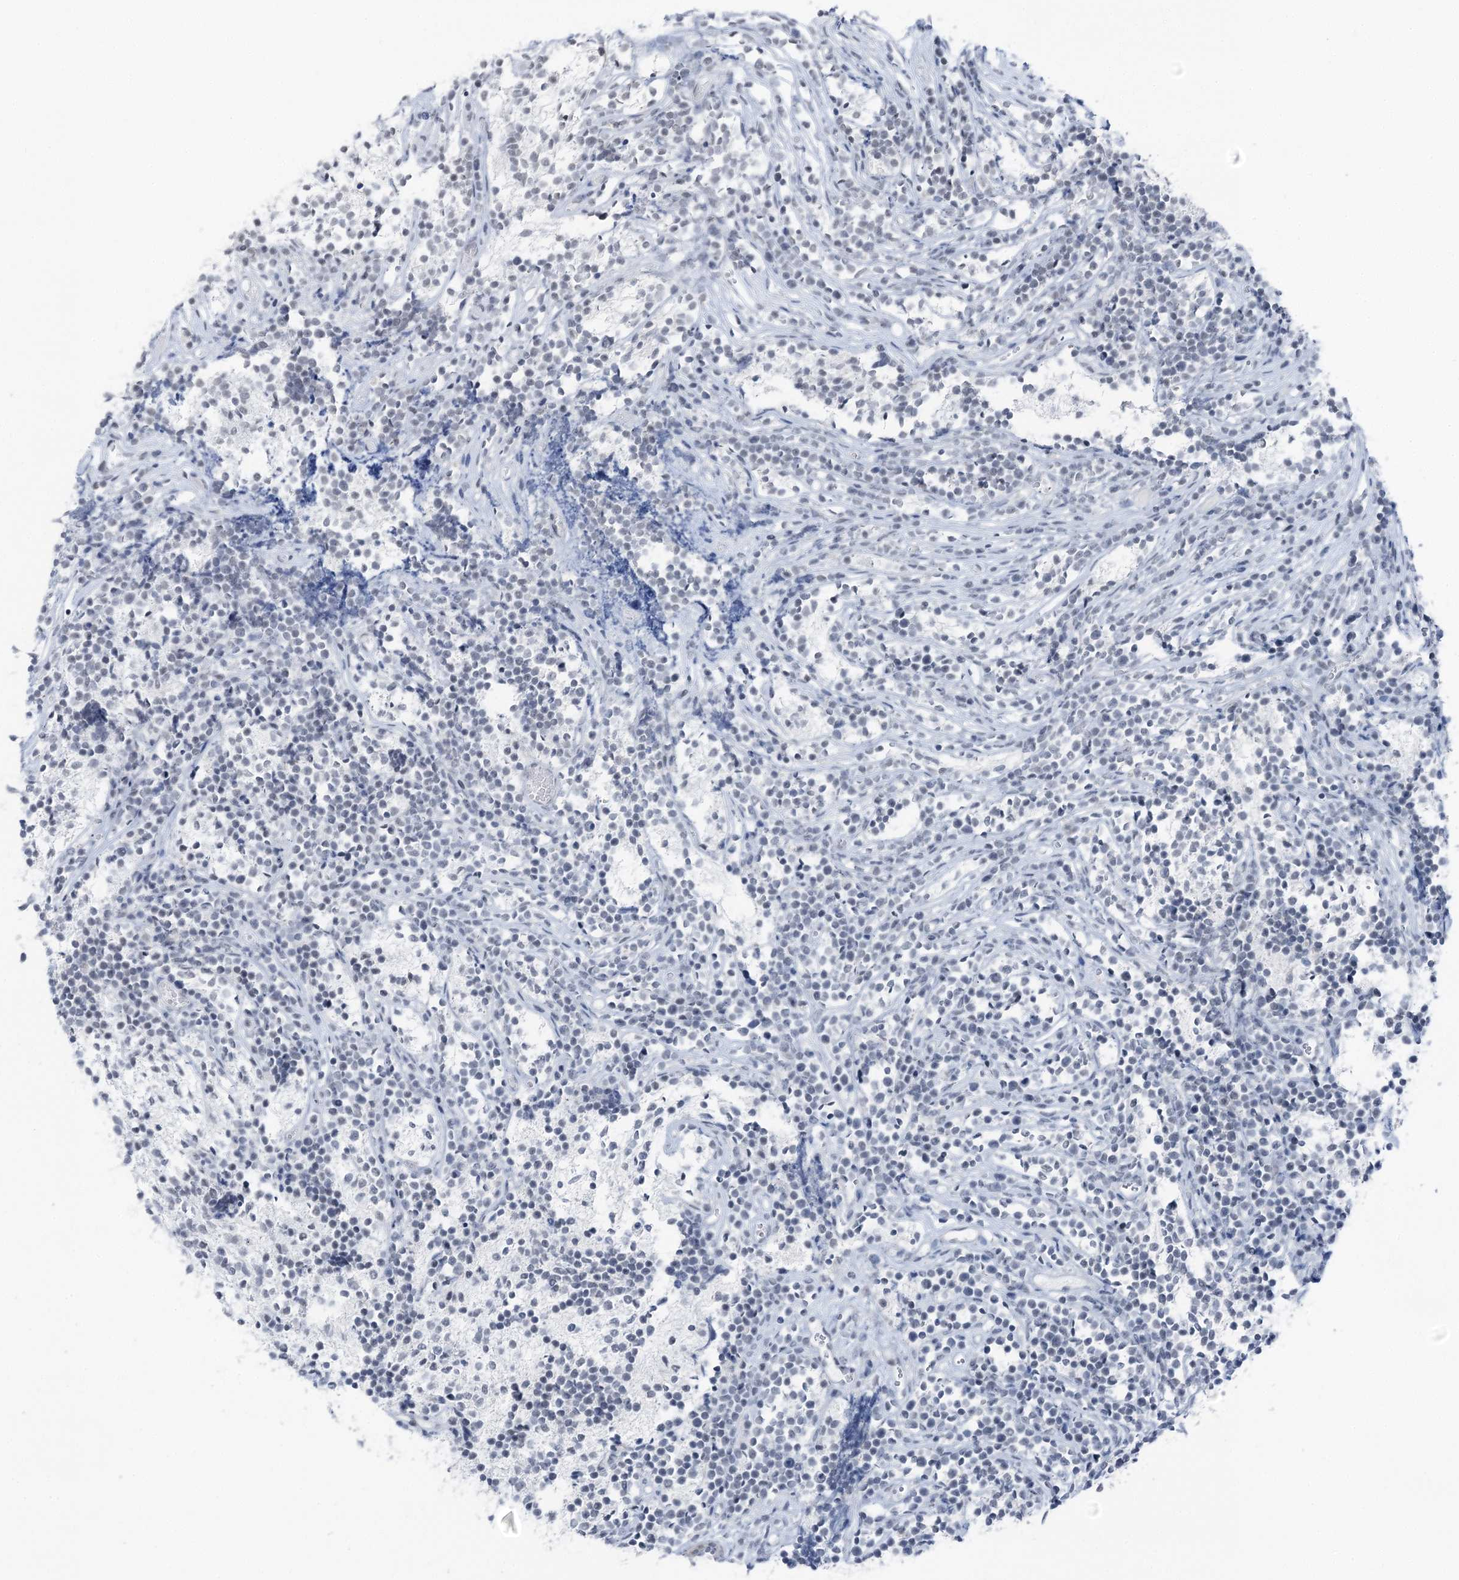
{"staining": {"intensity": "negative", "quantity": "none", "location": "none"}, "tissue": "glioma", "cell_type": "Tumor cells", "image_type": "cancer", "snomed": [{"axis": "morphology", "description": "Glioma, malignant, Low grade"}, {"axis": "topography", "description": "Brain"}], "caption": "Tumor cells show no significant expression in low-grade glioma (malignant).", "gene": "STEEP1", "patient": {"sex": "female", "age": 1}}